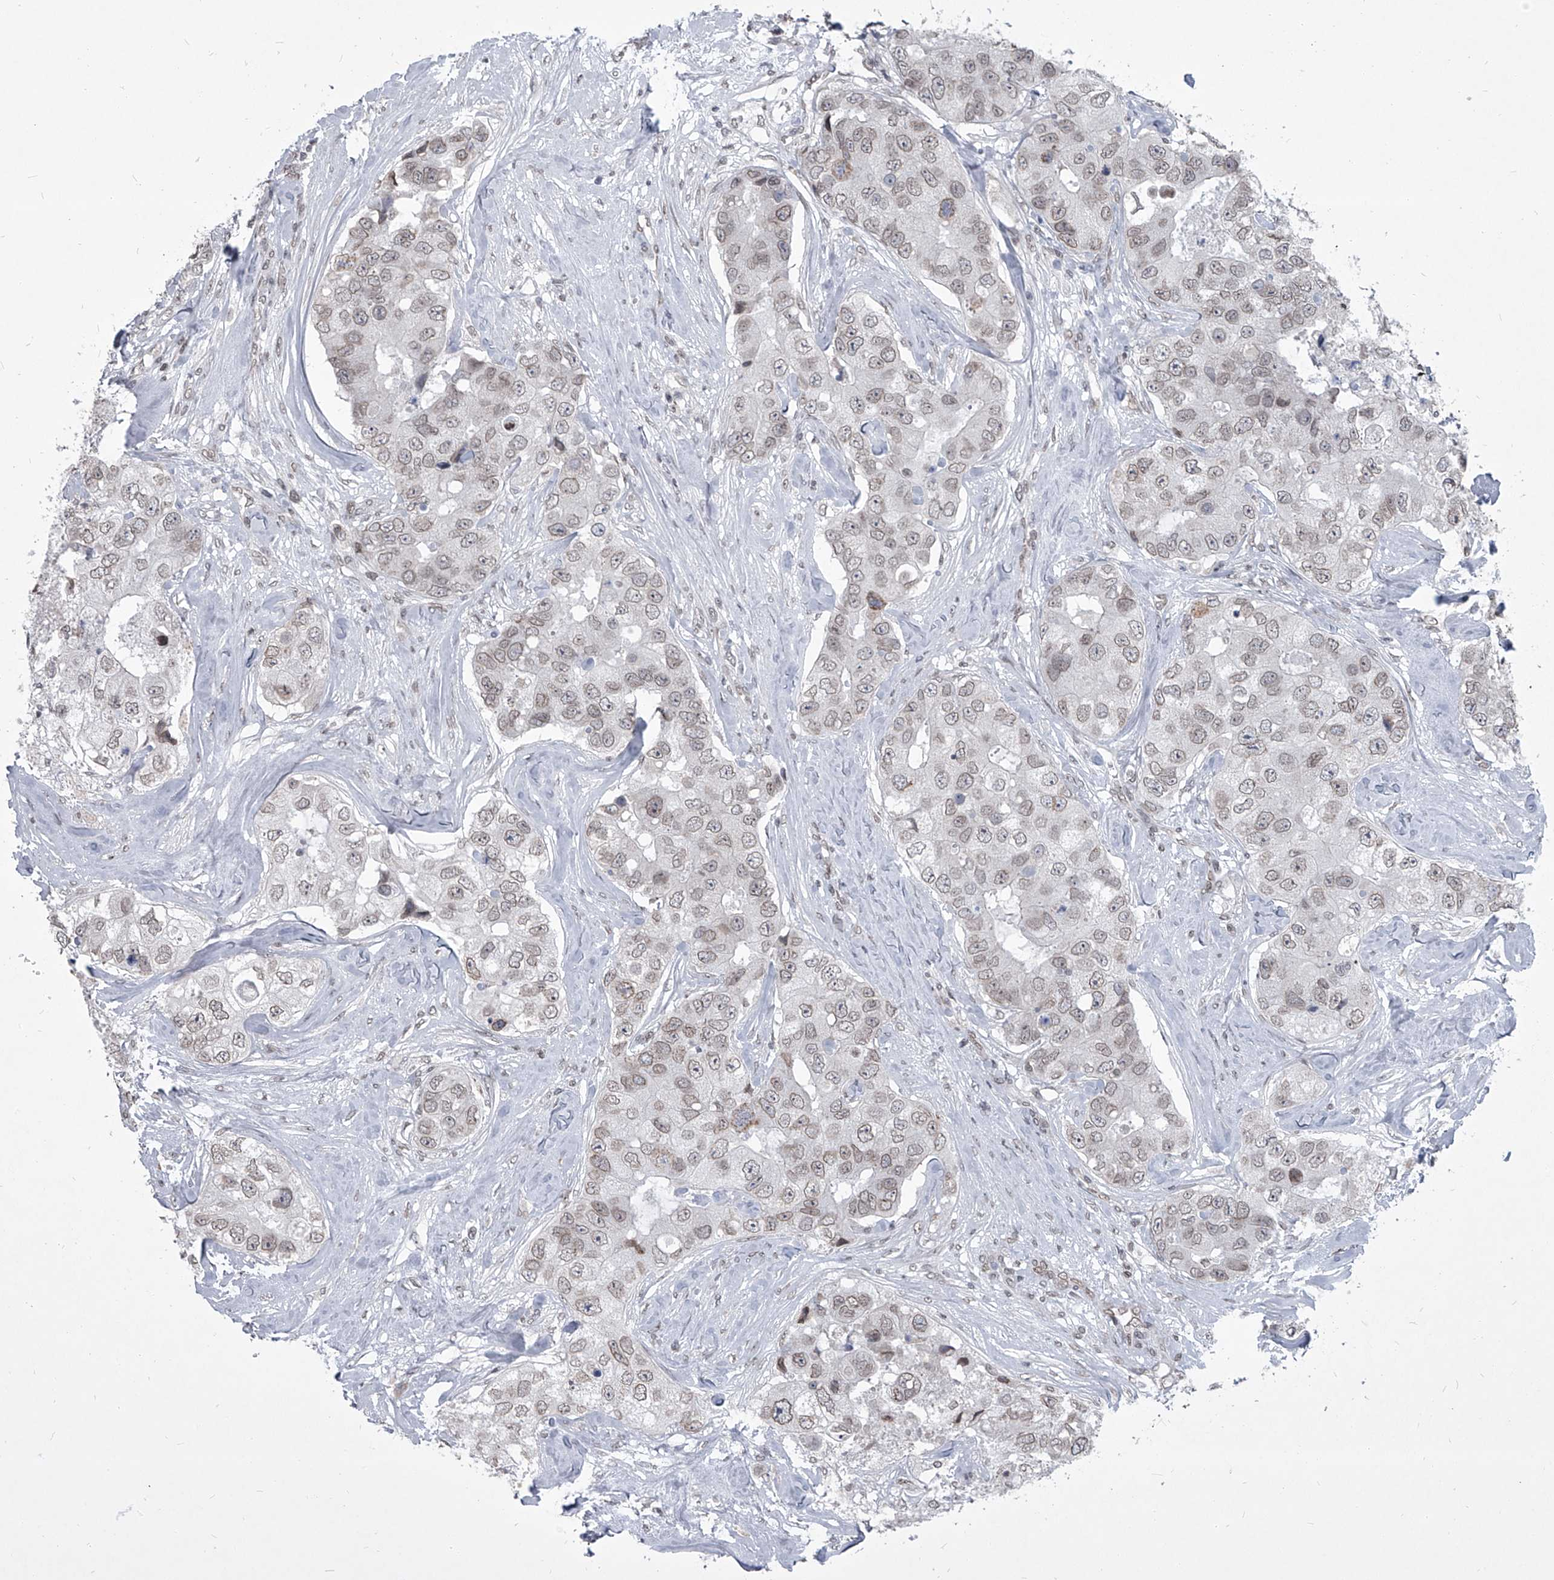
{"staining": {"intensity": "weak", "quantity": "25%-75%", "location": "nuclear"}, "tissue": "breast cancer", "cell_type": "Tumor cells", "image_type": "cancer", "snomed": [{"axis": "morphology", "description": "Duct carcinoma"}, {"axis": "topography", "description": "Breast"}], "caption": "About 25%-75% of tumor cells in human breast cancer (invasive ductal carcinoma) demonstrate weak nuclear protein expression as visualized by brown immunohistochemical staining.", "gene": "PPIL4", "patient": {"sex": "female", "age": 62}}